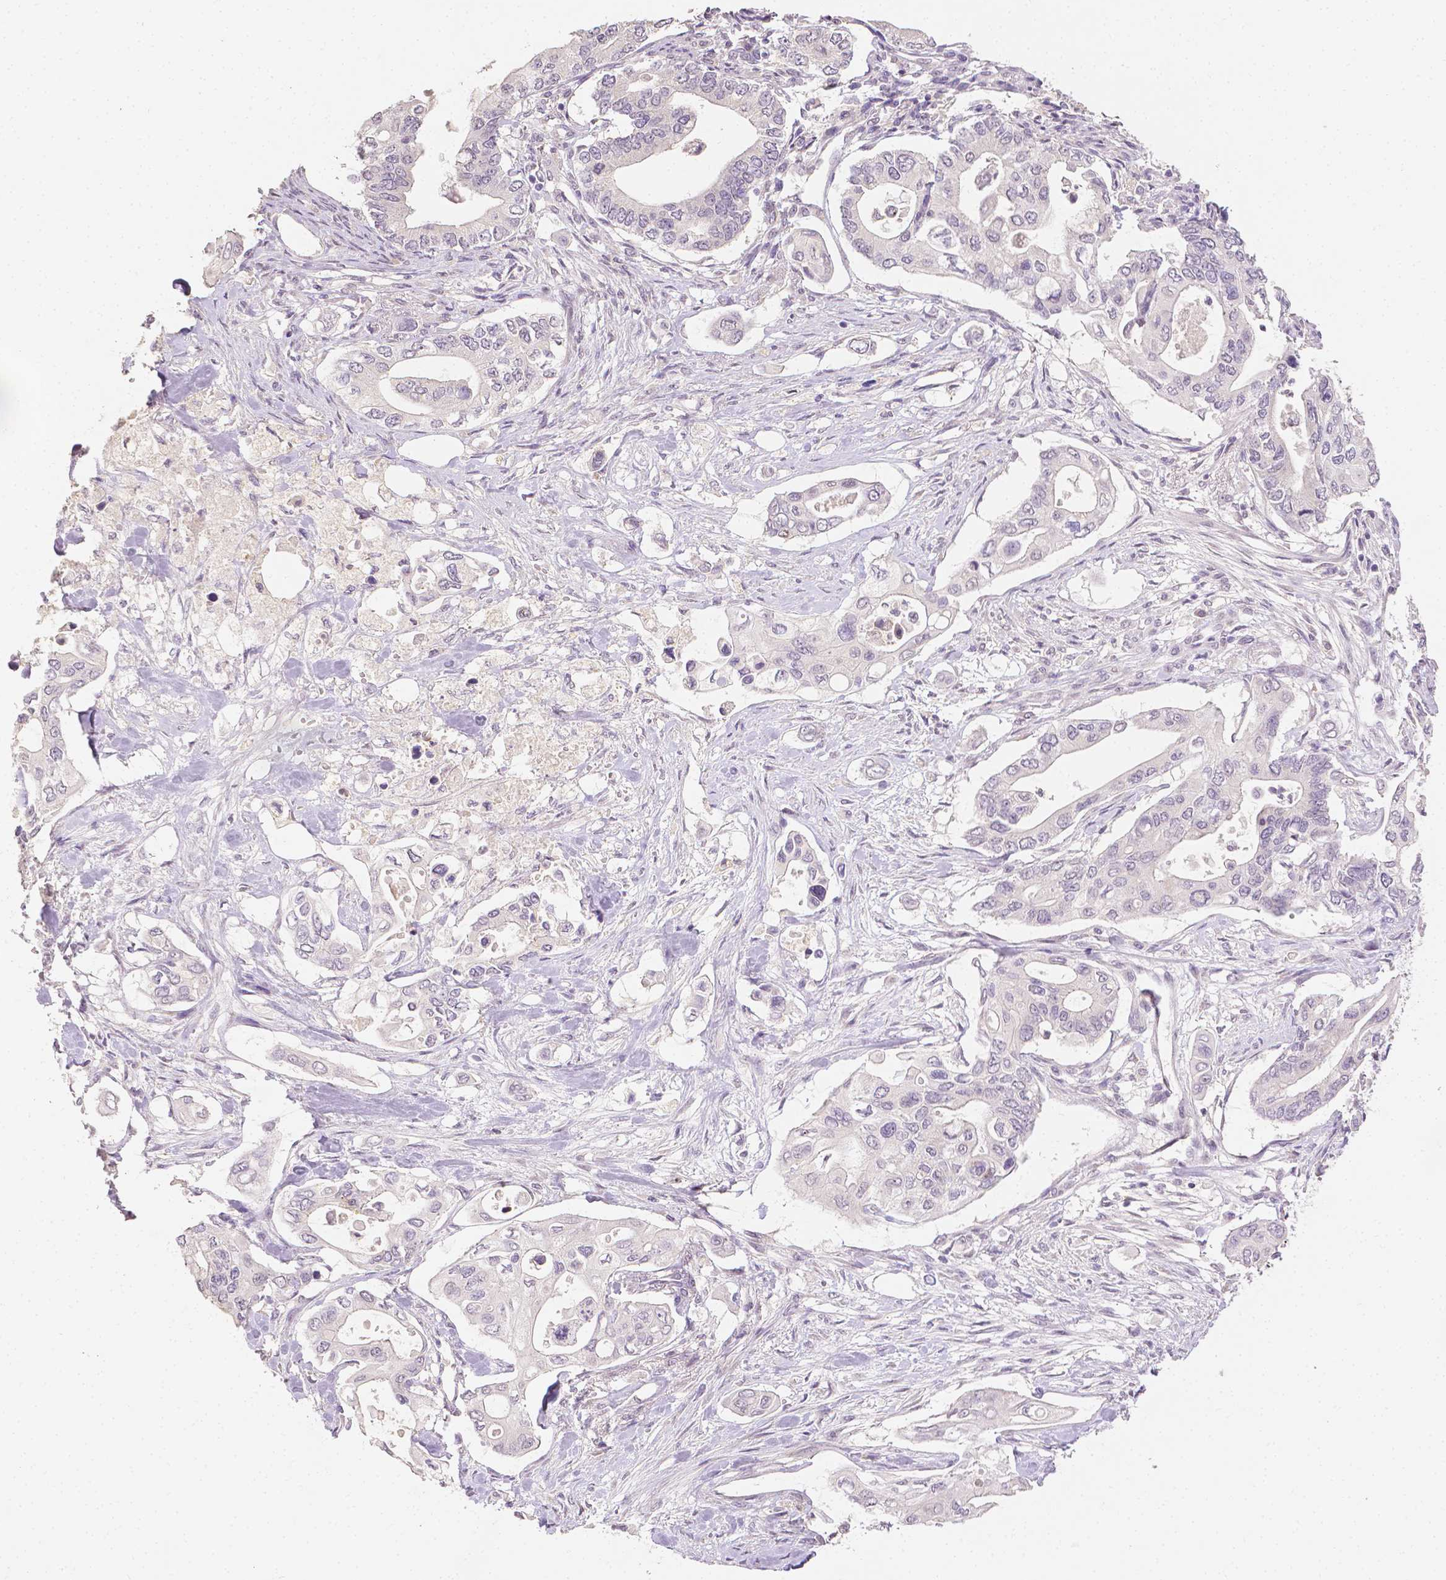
{"staining": {"intensity": "negative", "quantity": "none", "location": "none"}, "tissue": "pancreatic cancer", "cell_type": "Tumor cells", "image_type": "cancer", "snomed": [{"axis": "morphology", "description": "Adenocarcinoma, NOS"}, {"axis": "topography", "description": "Pancreas"}], "caption": "DAB immunohistochemical staining of pancreatic cancer (adenocarcinoma) displays no significant staining in tumor cells.", "gene": "TGM1", "patient": {"sex": "female", "age": 63}}